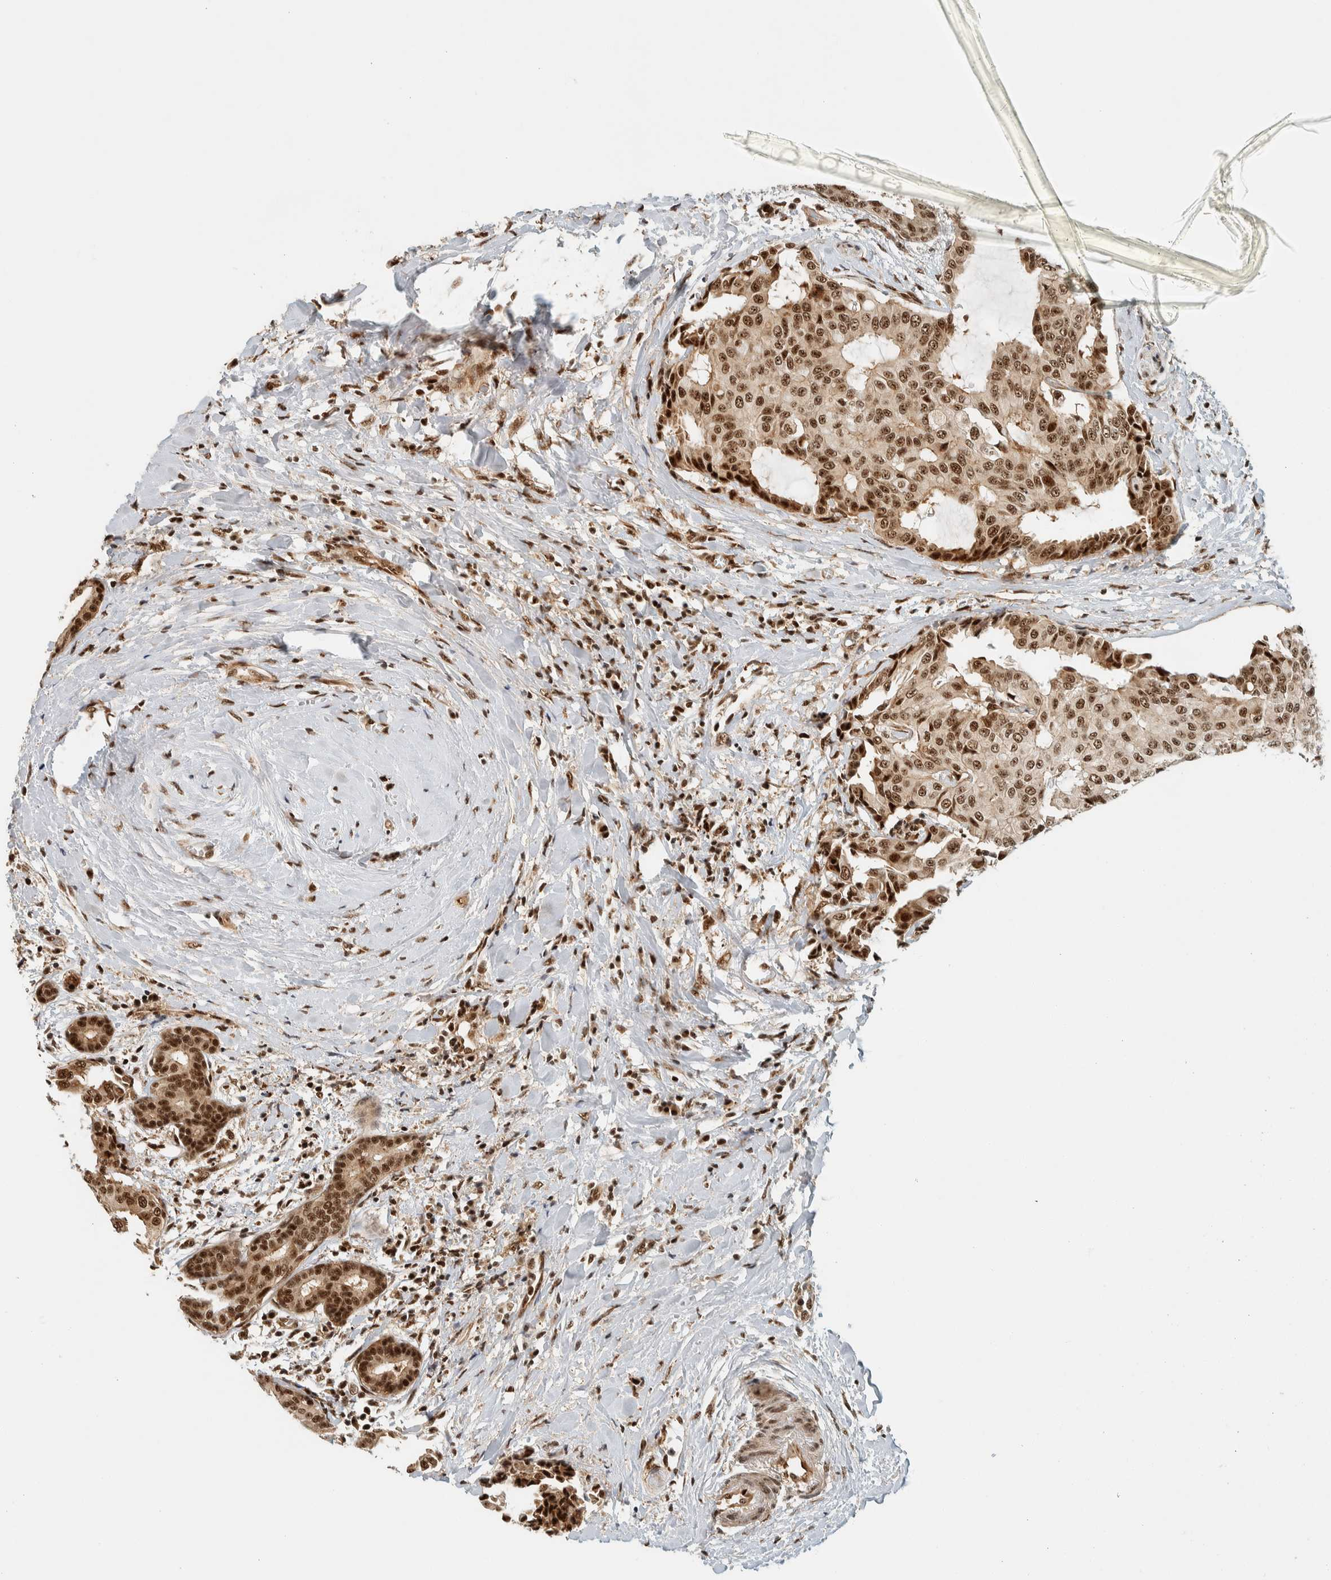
{"staining": {"intensity": "strong", "quantity": ">75%", "location": "nuclear"}, "tissue": "head and neck cancer", "cell_type": "Tumor cells", "image_type": "cancer", "snomed": [{"axis": "morphology", "description": "Adenocarcinoma, NOS"}, {"axis": "topography", "description": "Salivary gland"}, {"axis": "topography", "description": "Head-Neck"}], "caption": "Head and neck cancer (adenocarcinoma) stained with immunohistochemistry demonstrates strong nuclear staining in about >75% of tumor cells. (Brightfield microscopy of DAB IHC at high magnification).", "gene": "SIK1", "patient": {"sex": "female", "age": 59}}